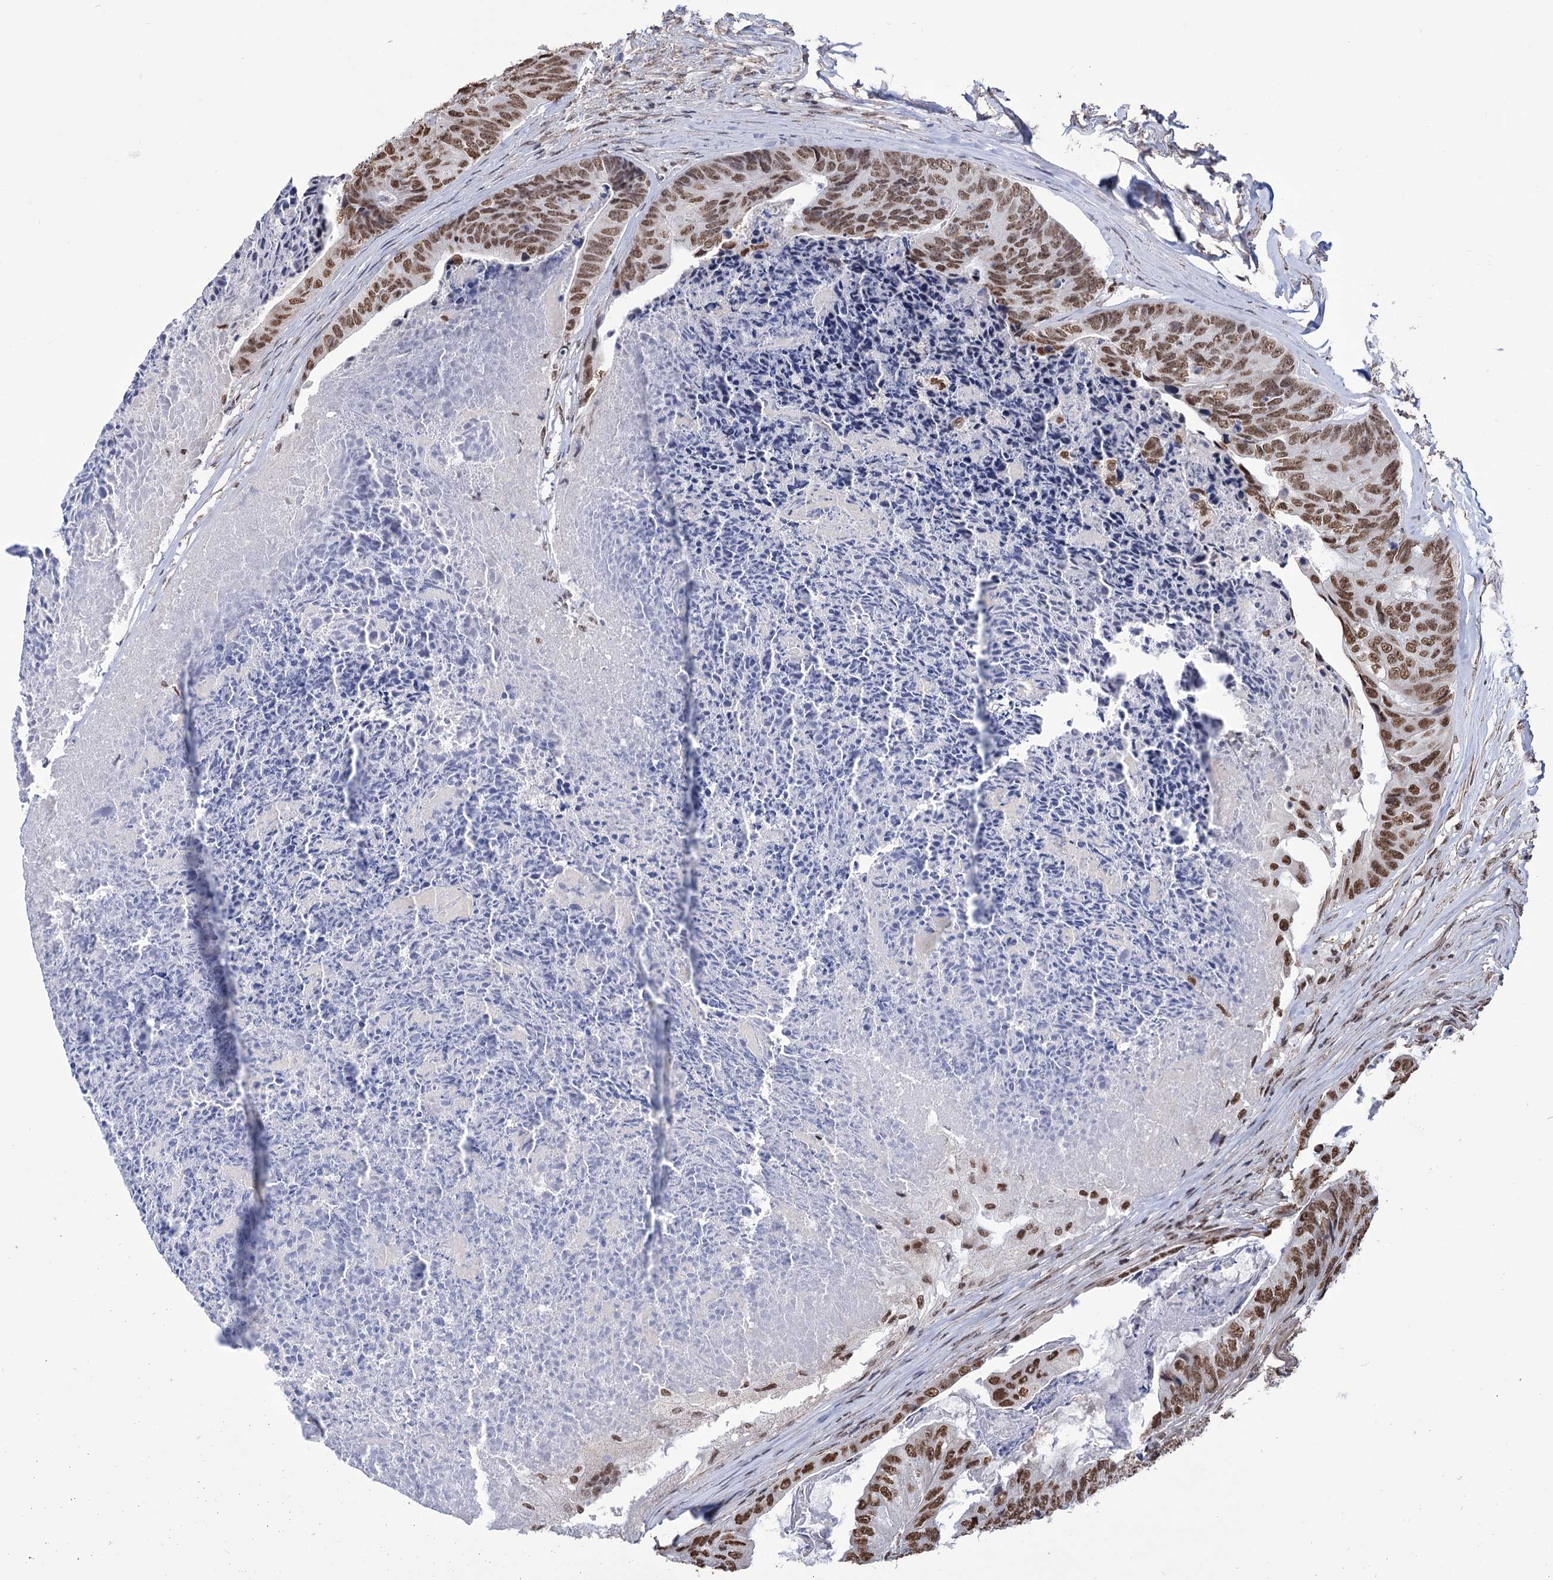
{"staining": {"intensity": "moderate", "quantity": ">75%", "location": "nuclear"}, "tissue": "colorectal cancer", "cell_type": "Tumor cells", "image_type": "cancer", "snomed": [{"axis": "morphology", "description": "Adenocarcinoma, NOS"}, {"axis": "topography", "description": "Colon"}], "caption": "Brown immunohistochemical staining in human colorectal cancer exhibits moderate nuclear expression in about >75% of tumor cells.", "gene": "ABHD10", "patient": {"sex": "female", "age": 67}}